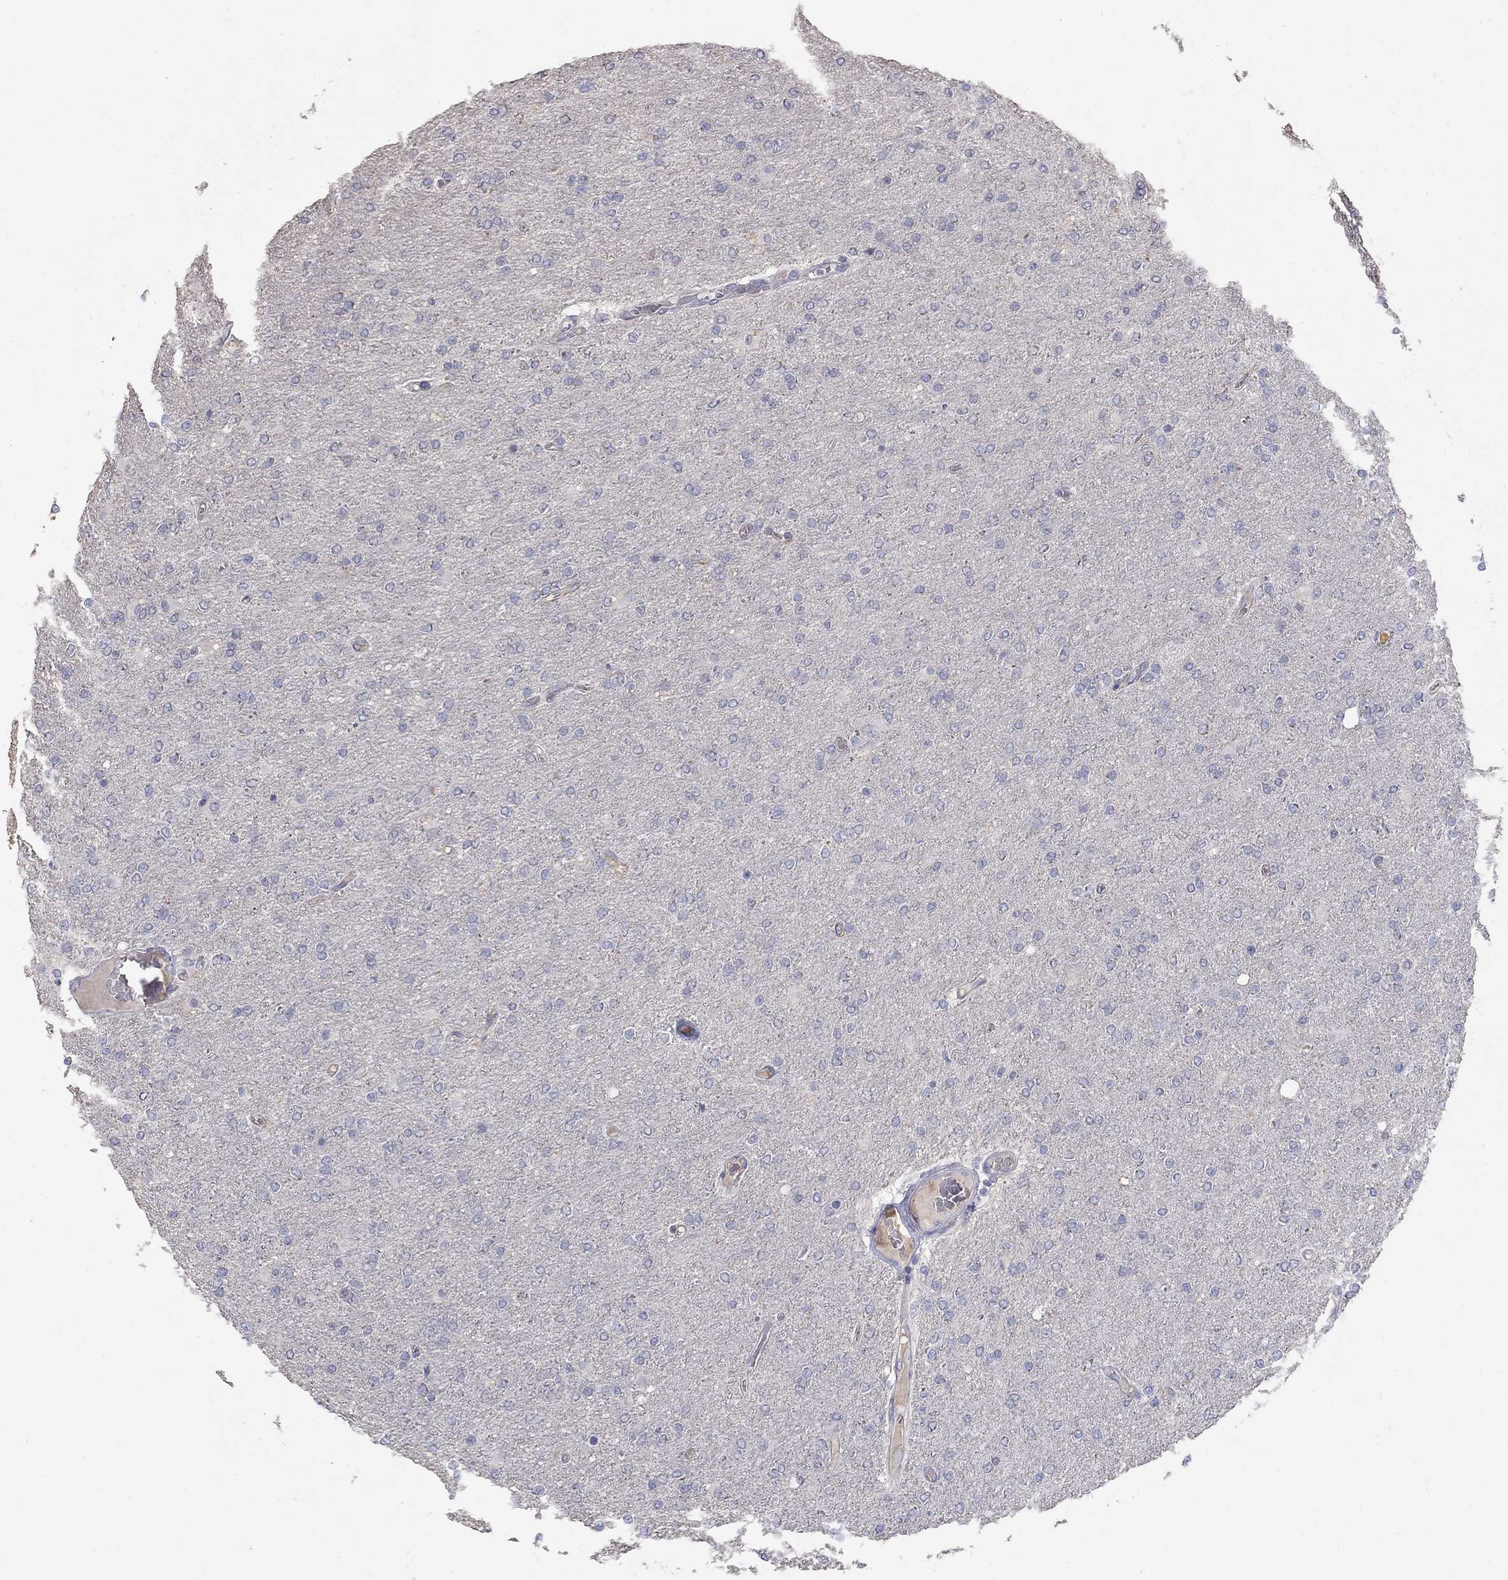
{"staining": {"intensity": "negative", "quantity": "none", "location": "none"}, "tissue": "glioma", "cell_type": "Tumor cells", "image_type": "cancer", "snomed": [{"axis": "morphology", "description": "Glioma, malignant, High grade"}, {"axis": "topography", "description": "Cerebral cortex"}], "caption": "The image displays no staining of tumor cells in high-grade glioma (malignant).", "gene": "PTH1R", "patient": {"sex": "male", "age": 70}}